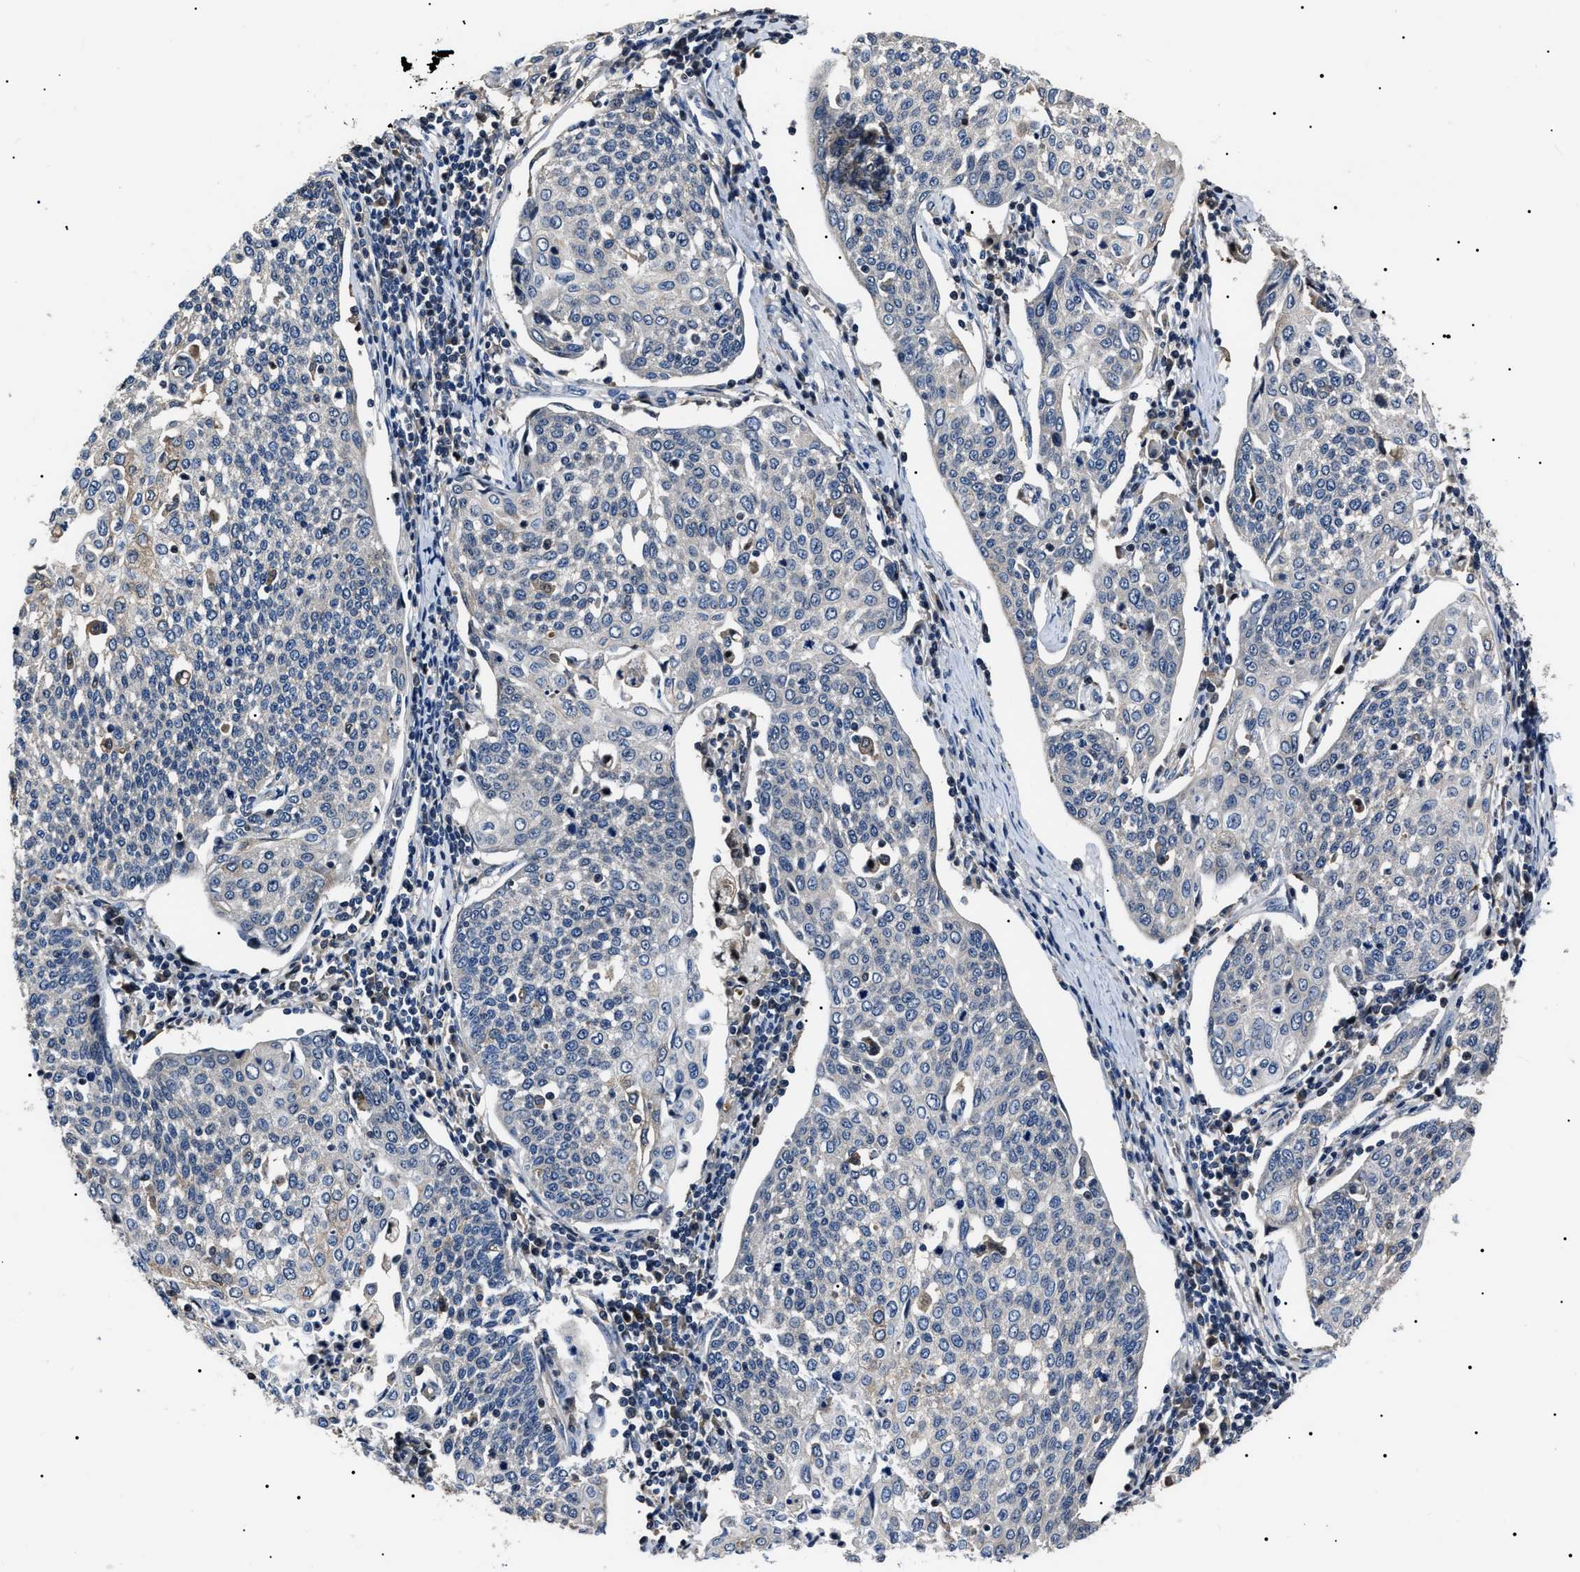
{"staining": {"intensity": "negative", "quantity": "none", "location": "none"}, "tissue": "cervical cancer", "cell_type": "Tumor cells", "image_type": "cancer", "snomed": [{"axis": "morphology", "description": "Squamous cell carcinoma, NOS"}, {"axis": "topography", "description": "Cervix"}], "caption": "Immunohistochemistry (IHC) of cervical squamous cell carcinoma reveals no staining in tumor cells.", "gene": "IFT81", "patient": {"sex": "female", "age": 34}}